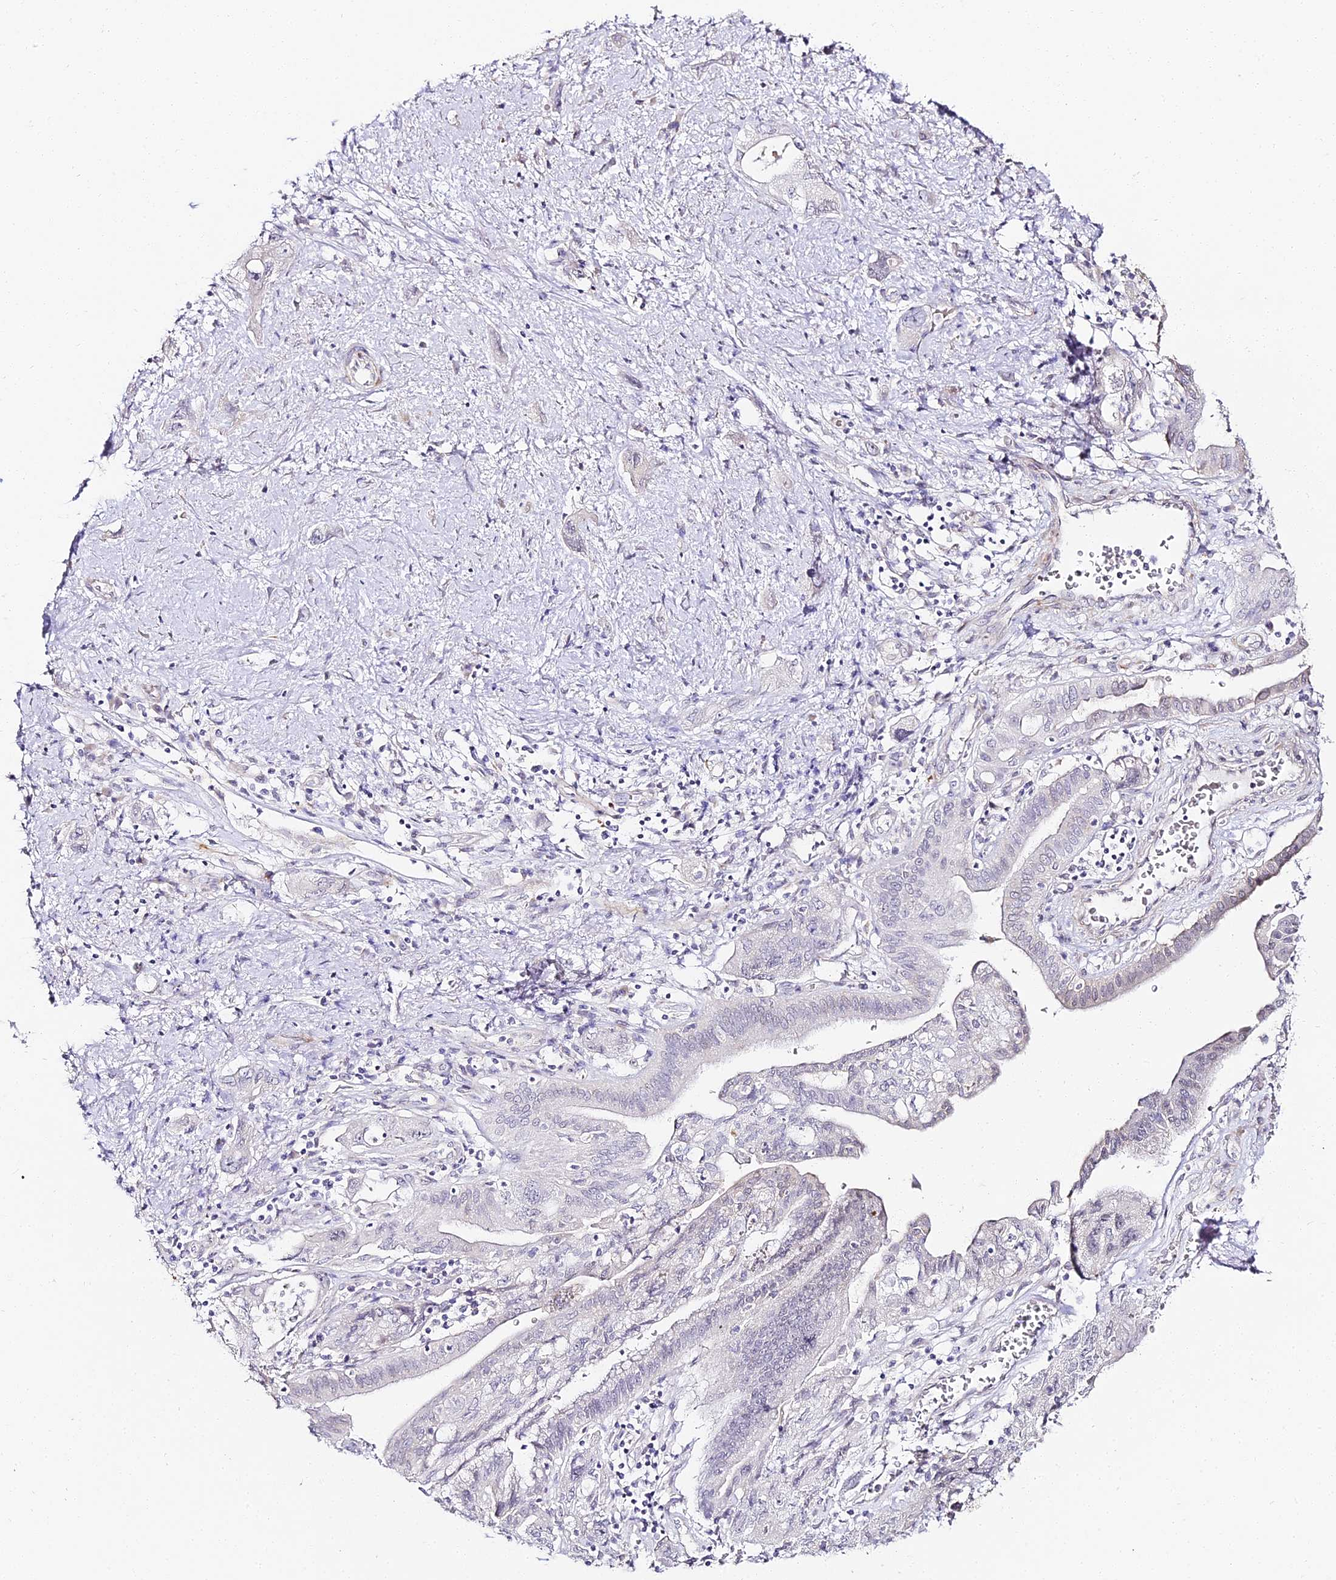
{"staining": {"intensity": "negative", "quantity": "none", "location": "none"}, "tissue": "pancreatic cancer", "cell_type": "Tumor cells", "image_type": "cancer", "snomed": [{"axis": "morphology", "description": "Adenocarcinoma, NOS"}, {"axis": "topography", "description": "Pancreas"}], "caption": "This is a image of immunohistochemistry staining of pancreatic cancer, which shows no staining in tumor cells.", "gene": "ALPG", "patient": {"sex": "female", "age": 73}}